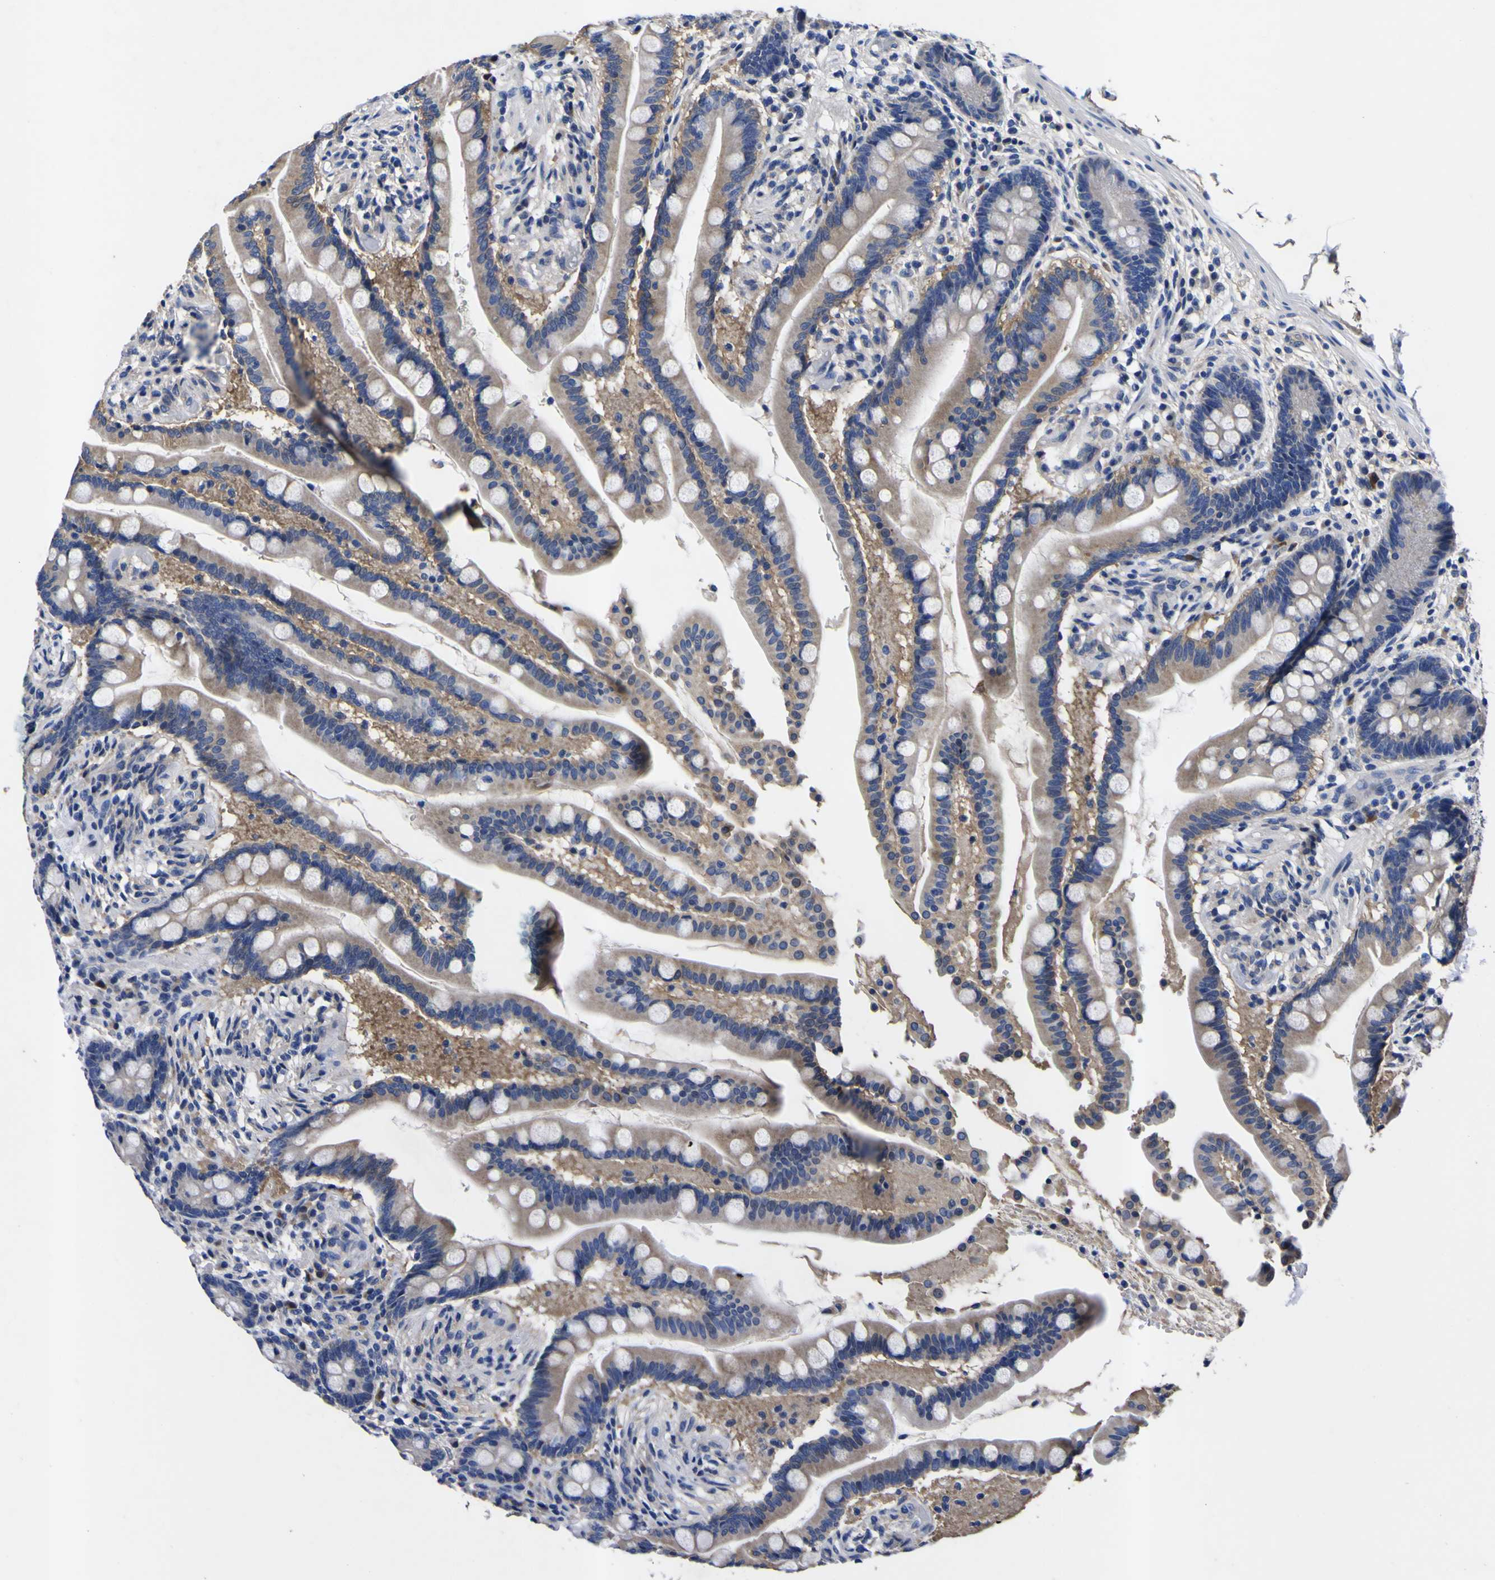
{"staining": {"intensity": "negative", "quantity": "none", "location": "none"}, "tissue": "colon", "cell_type": "Endothelial cells", "image_type": "normal", "snomed": [{"axis": "morphology", "description": "Normal tissue, NOS"}, {"axis": "topography", "description": "Colon"}], "caption": "DAB (3,3'-diaminobenzidine) immunohistochemical staining of normal colon demonstrates no significant positivity in endothelial cells. (Brightfield microscopy of DAB (3,3'-diaminobenzidine) immunohistochemistry at high magnification).", "gene": "VASN", "patient": {"sex": "male", "age": 73}}